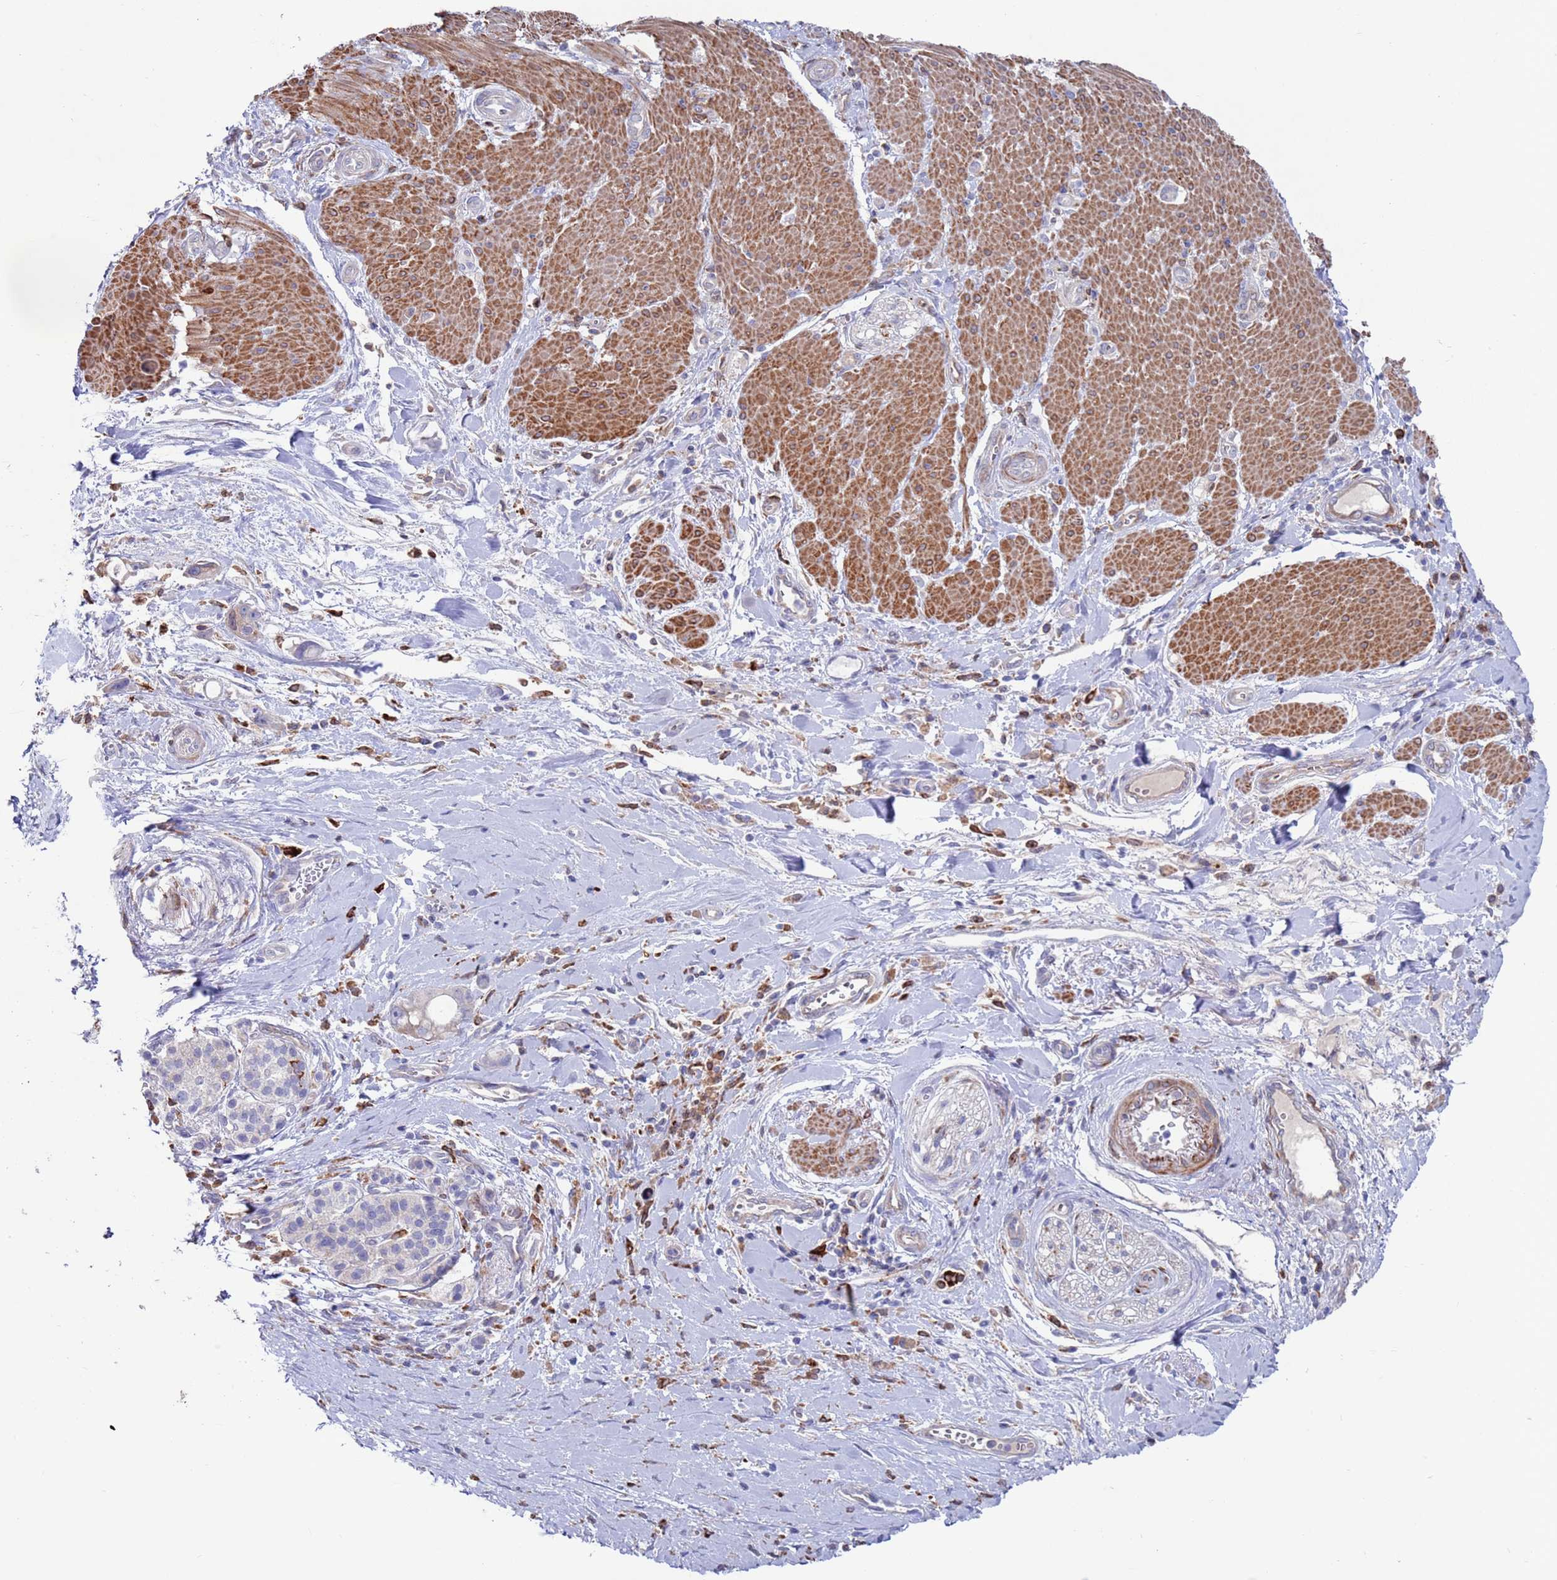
{"staining": {"intensity": "negative", "quantity": "none", "location": "none"}, "tissue": "pancreatic cancer", "cell_type": "Tumor cells", "image_type": "cancer", "snomed": [{"axis": "morphology", "description": "Adenocarcinoma, NOS"}, {"axis": "topography", "description": "Pancreas"}], "caption": "IHC photomicrograph of neoplastic tissue: adenocarcinoma (pancreatic) stained with DAB (3,3'-diaminobenzidine) reveals no significant protein positivity in tumor cells.", "gene": "GREB1L", "patient": {"sex": "male", "age": 68}}